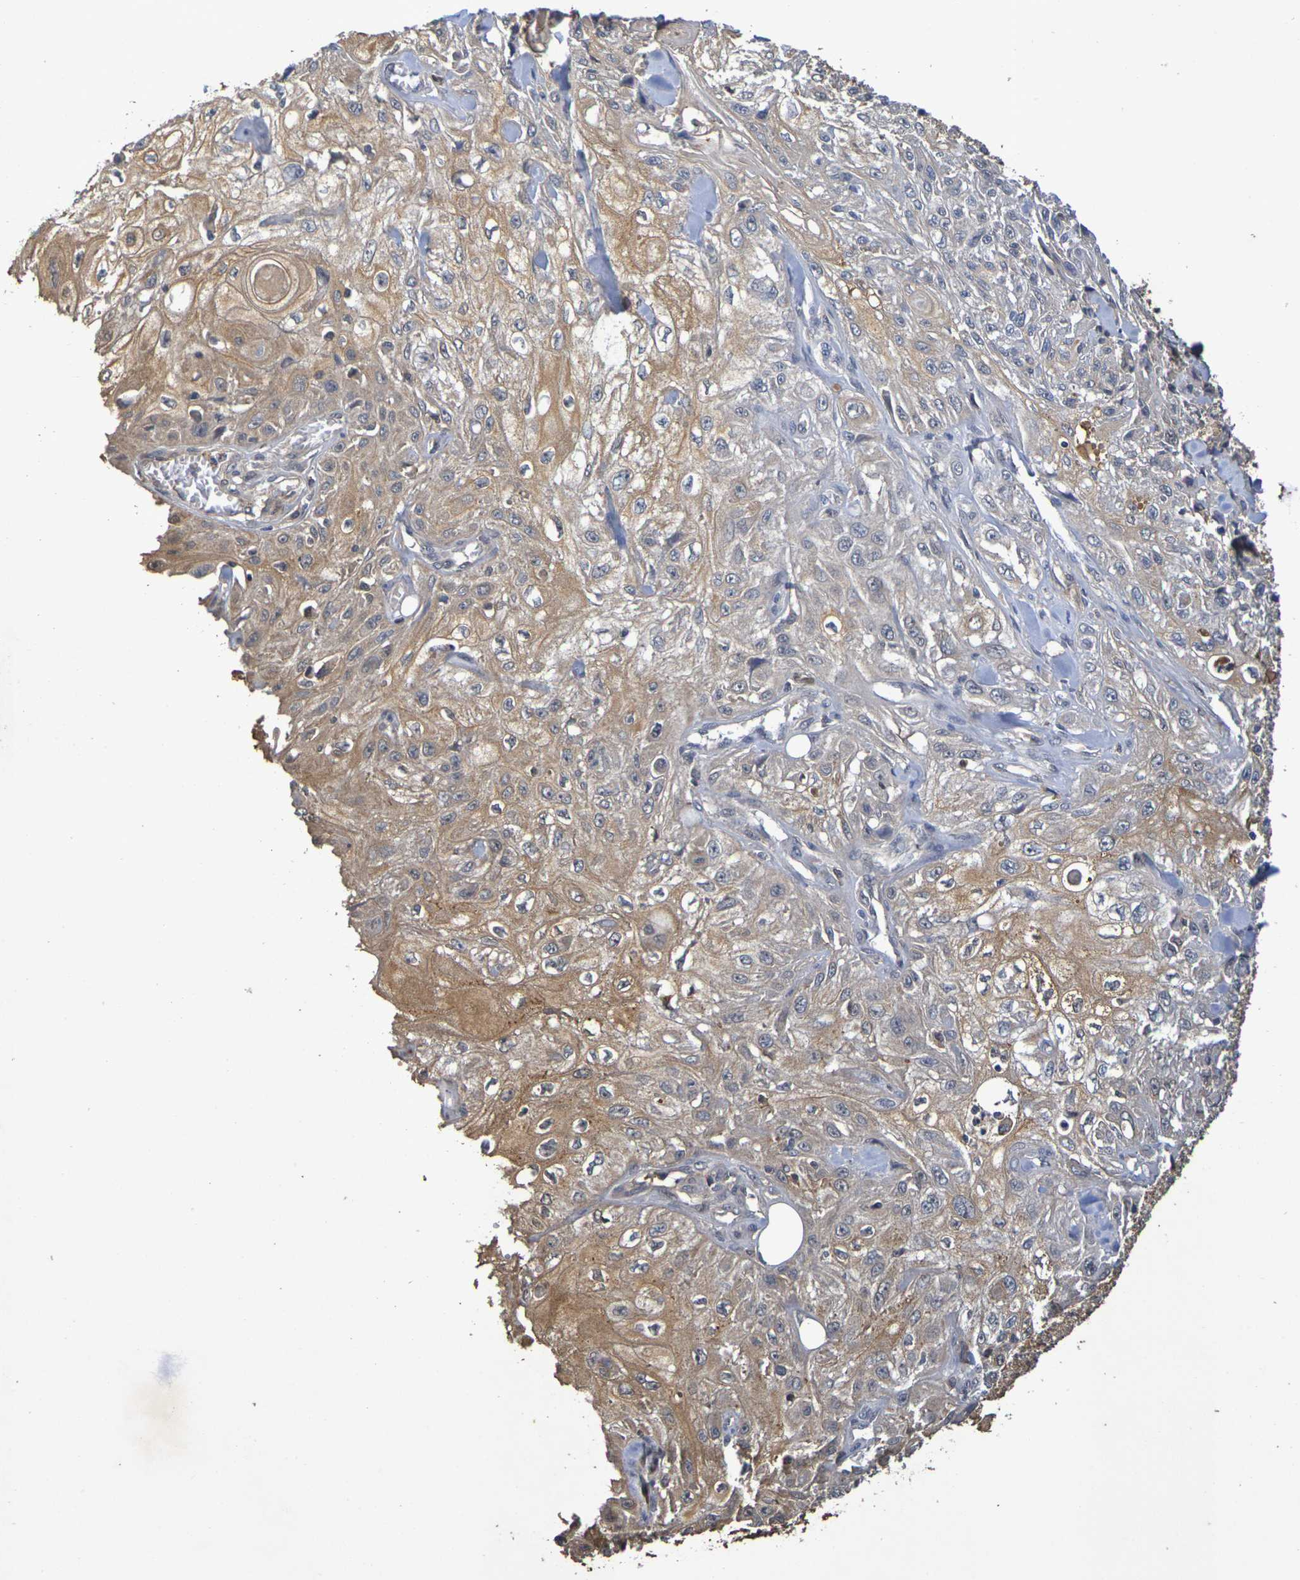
{"staining": {"intensity": "moderate", "quantity": "25%-75%", "location": "cytoplasmic/membranous"}, "tissue": "skin cancer", "cell_type": "Tumor cells", "image_type": "cancer", "snomed": [{"axis": "morphology", "description": "Squamous cell carcinoma, NOS"}, {"axis": "morphology", "description": "Squamous cell carcinoma, metastatic, NOS"}, {"axis": "topography", "description": "Skin"}, {"axis": "topography", "description": "Lymph node"}], "caption": "An image of human skin metastatic squamous cell carcinoma stained for a protein reveals moderate cytoplasmic/membranous brown staining in tumor cells.", "gene": "TERF2", "patient": {"sex": "male", "age": 75}}